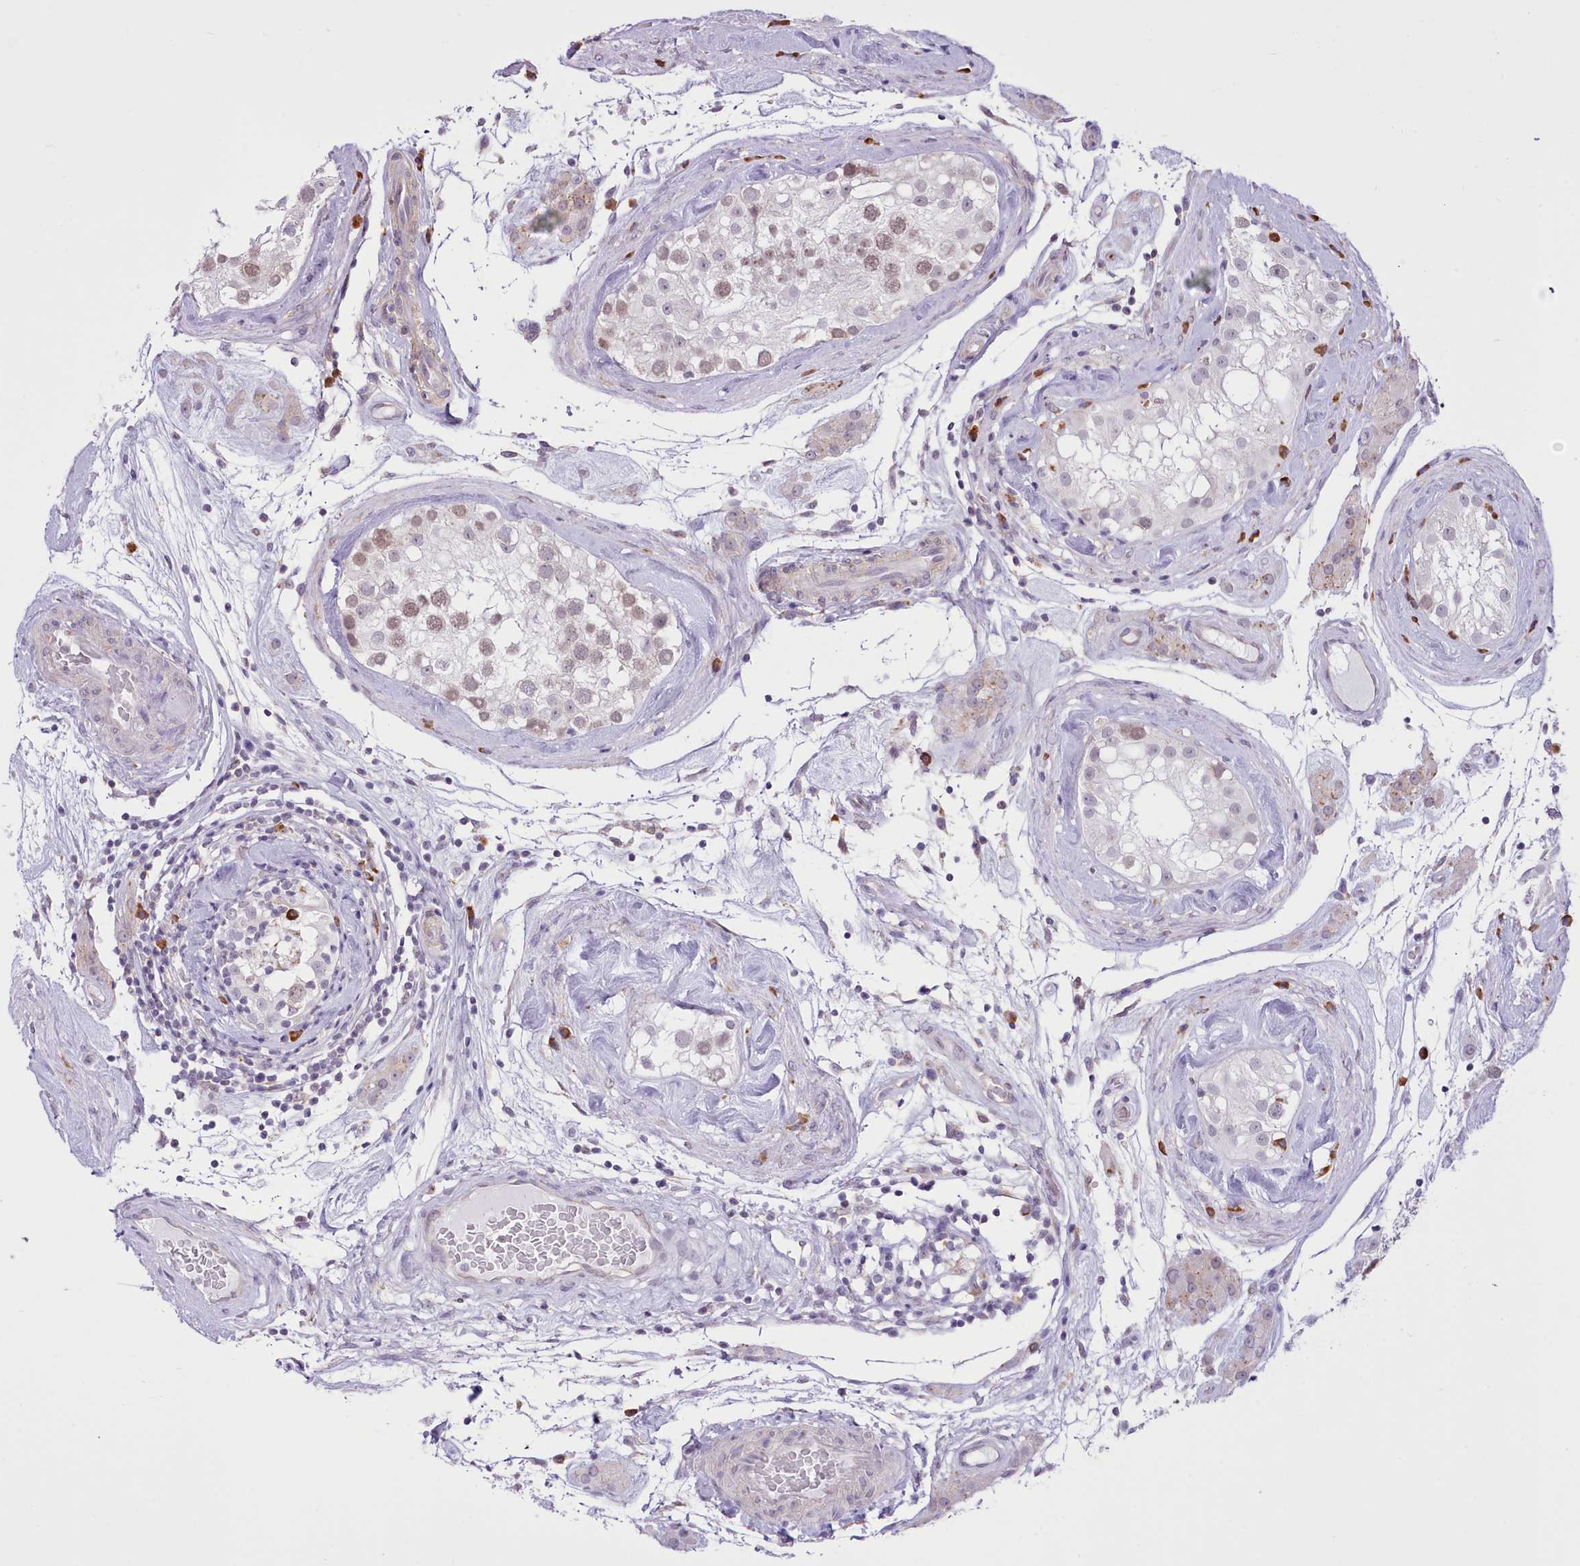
{"staining": {"intensity": "weak", "quantity": "25%-75%", "location": "cytoplasmic/membranous,nuclear"}, "tissue": "testis", "cell_type": "Cells in seminiferous ducts", "image_type": "normal", "snomed": [{"axis": "morphology", "description": "Normal tissue, NOS"}, {"axis": "topography", "description": "Testis"}], "caption": "The histopathology image exhibits immunohistochemical staining of benign testis. There is weak cytoplasmic/membranous,nuclear positivity is appreciated in approximately 25%-75% of cells in seminiferous ducts.", "gene": "SEC61B", "patient": {"sex": "male", "age": 46}}